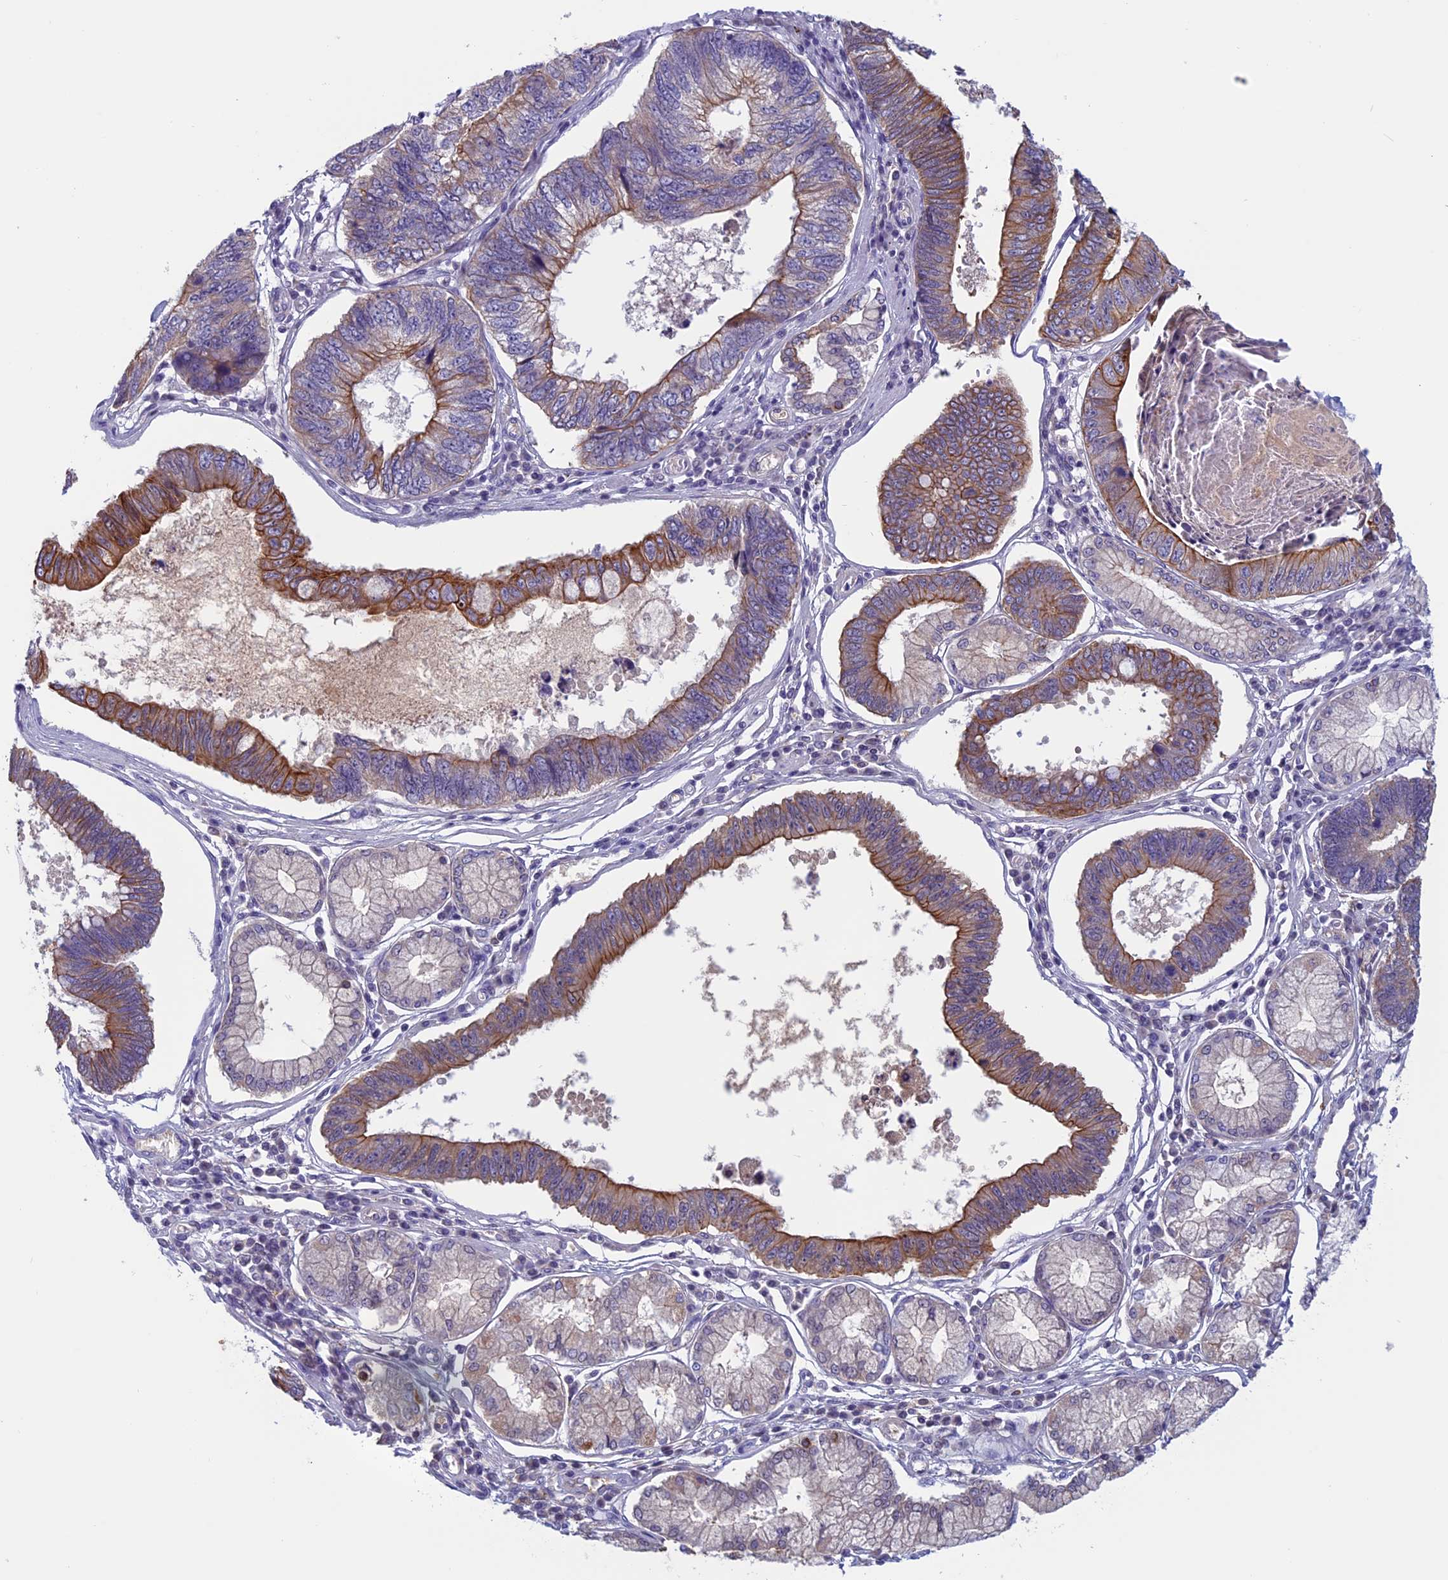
{"staining": {"intensity": "moderate", "quantity": "25%-75%", "location": "cytoplasmic/membranous"}, "tissue": "stomach cancer", "cell_type": "Tumor cells", "image_type": "cancer", "snomed": [{"axis": "morphology", "description": "Adenocarcinoma, NOS"}, {"axis": "topography", "description": "Stomach"}], "caption": "A high-resolution histopathology image shows immunohistochemistry staining of stomach cancer, which shows moderate cytoplasmic/membranous staining in approximately 25%-75% of tumor cells. The protein of interest is shown in brown color, while the nuclei are stained blue.", "gene": "ANGPTL2", "patient": {"sex": "male", "age": 59}}